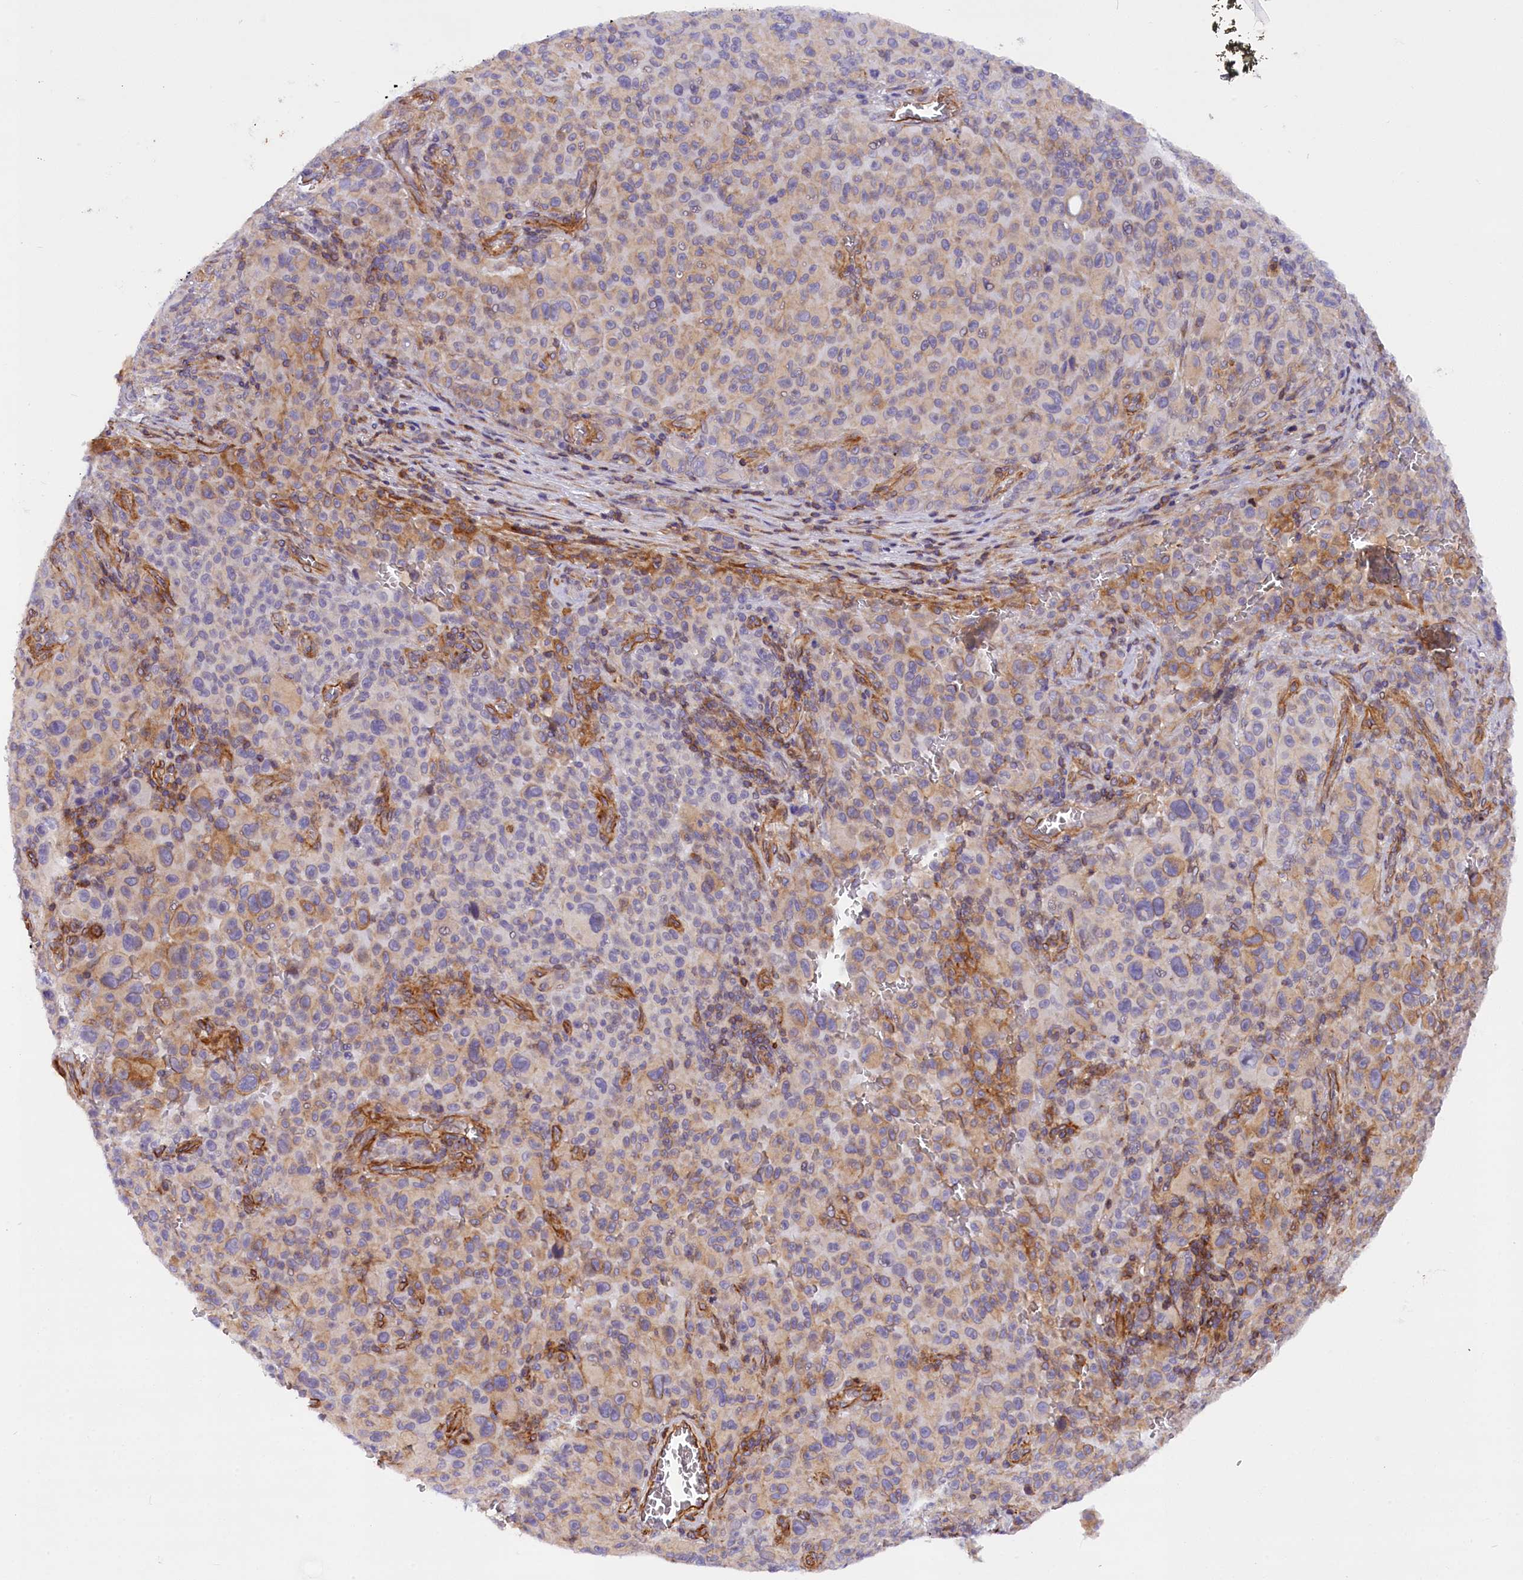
{"staining": {"intensity": "weak", "quantity": "<25%", "location": "cytoplasmic/membranous"}, "tissue": "melanoma", "cell_type": "Tumor cells", "image_type": "cancer", "snomed": [{"axis": "morphology", "description": "Malignant melanoma, NOS"}, {"axis": "topography", "description": "Skin"}], "caption": "This photomicrograph is of melanoma stained with immunohistochemistry (IHC) to label a protein in brown with the nuclei are counter-stained blue. There is no positivity in tumor cells. (DAB (3,3'-diaminobenzidine) immunohistochemistry (IHC), high magnification).", "gene": "MED20", "patient": {"sex": "female", "age": 82}}